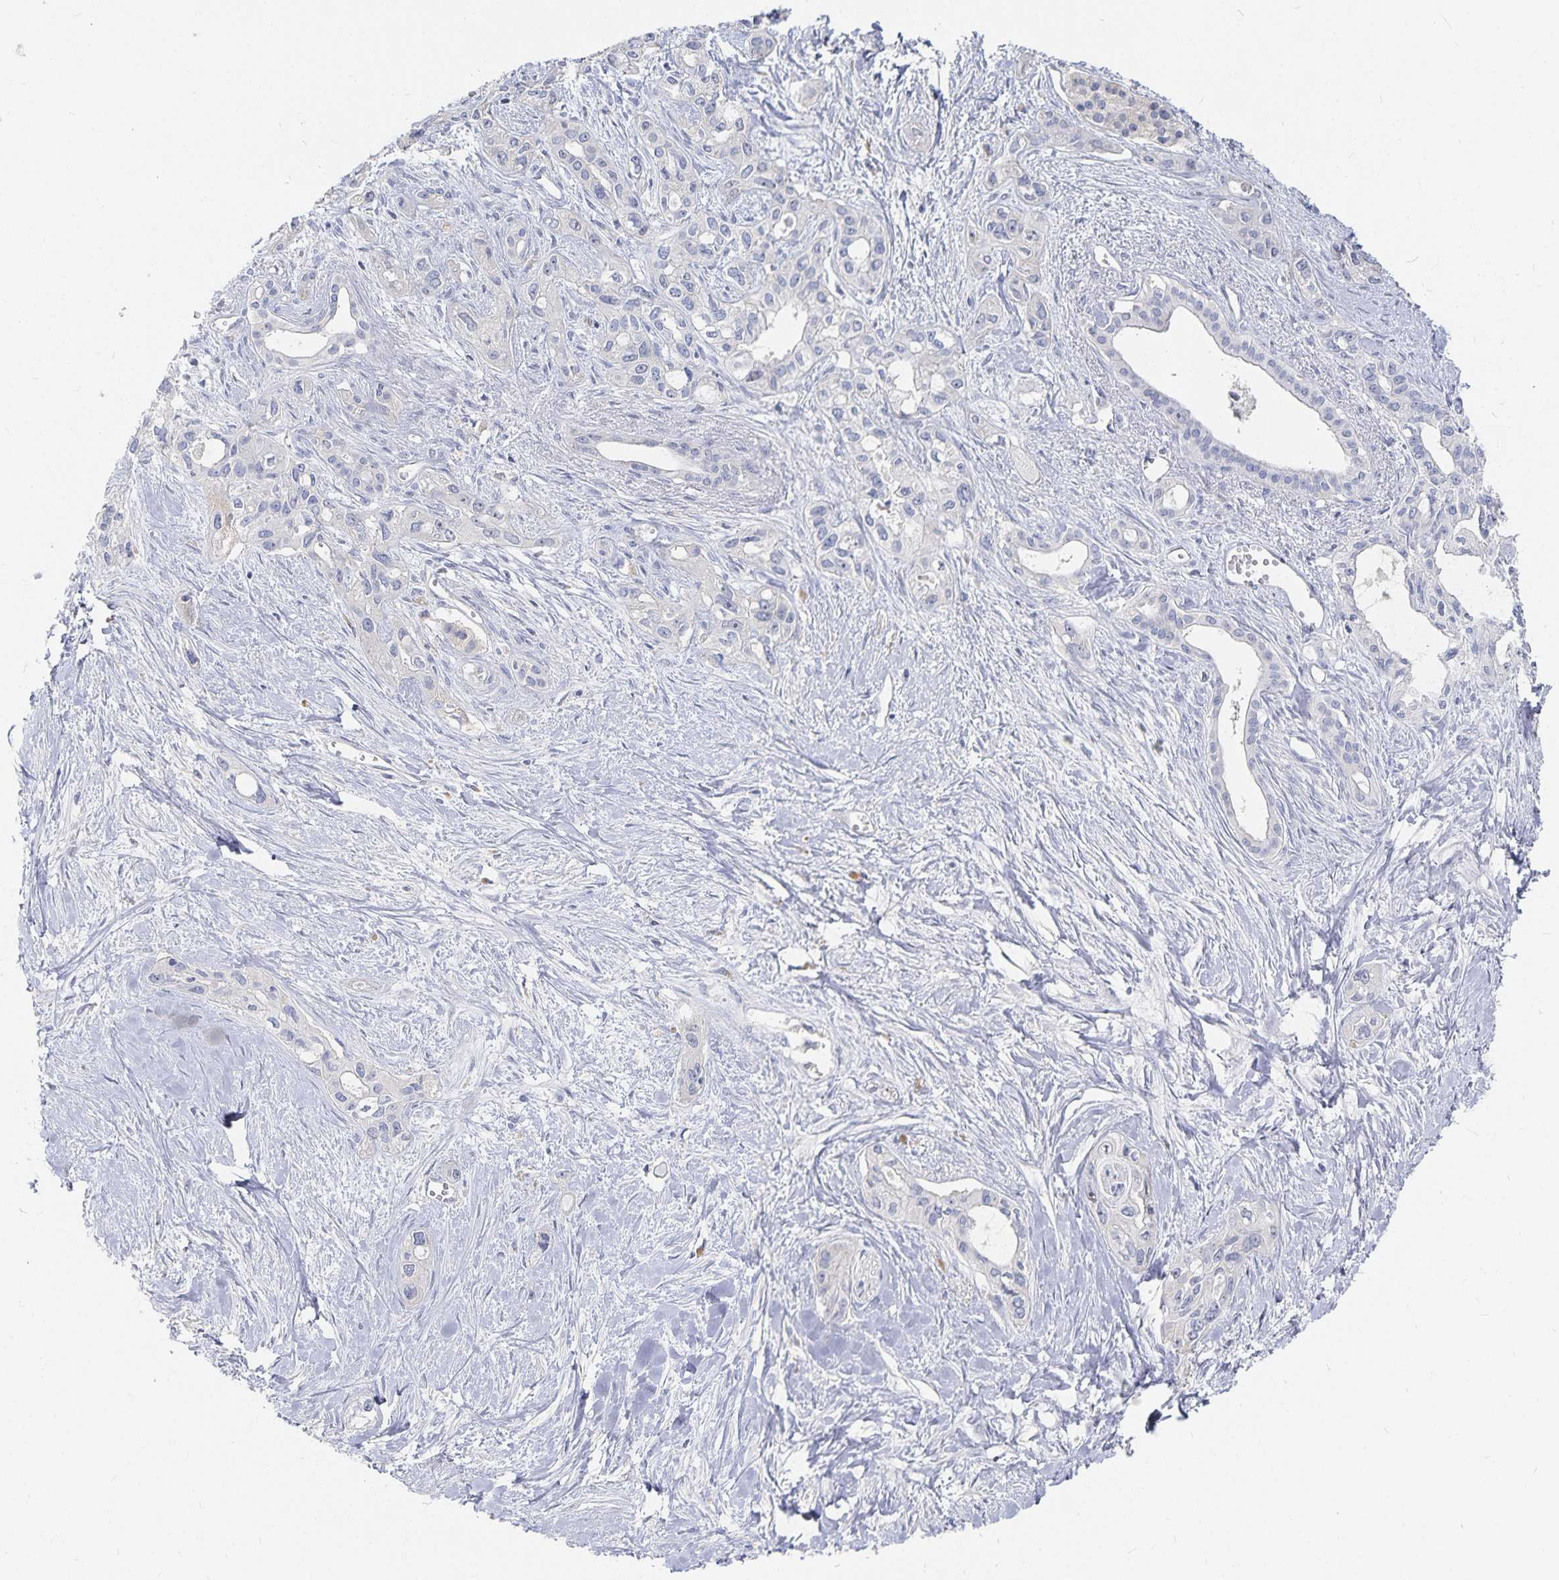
{"staining": {"intensity": "negative", "quantity": "none", "location": "none"}, "tissue": "pancreatic cancer", "cell_type": "Tumor cells", "image_type": "cancer", "snomed": [{"axis": "morphology", "description": "Adenocarcinoma, NOS"}, {"axis": "topography", "description": "Pancreas"}], "caption": "Tumor cells are negative for brown protein staining in pancreatic adenocarcinoma.", "gene": "DNAH9", "patient": {"sex": "female", "age": 50}}